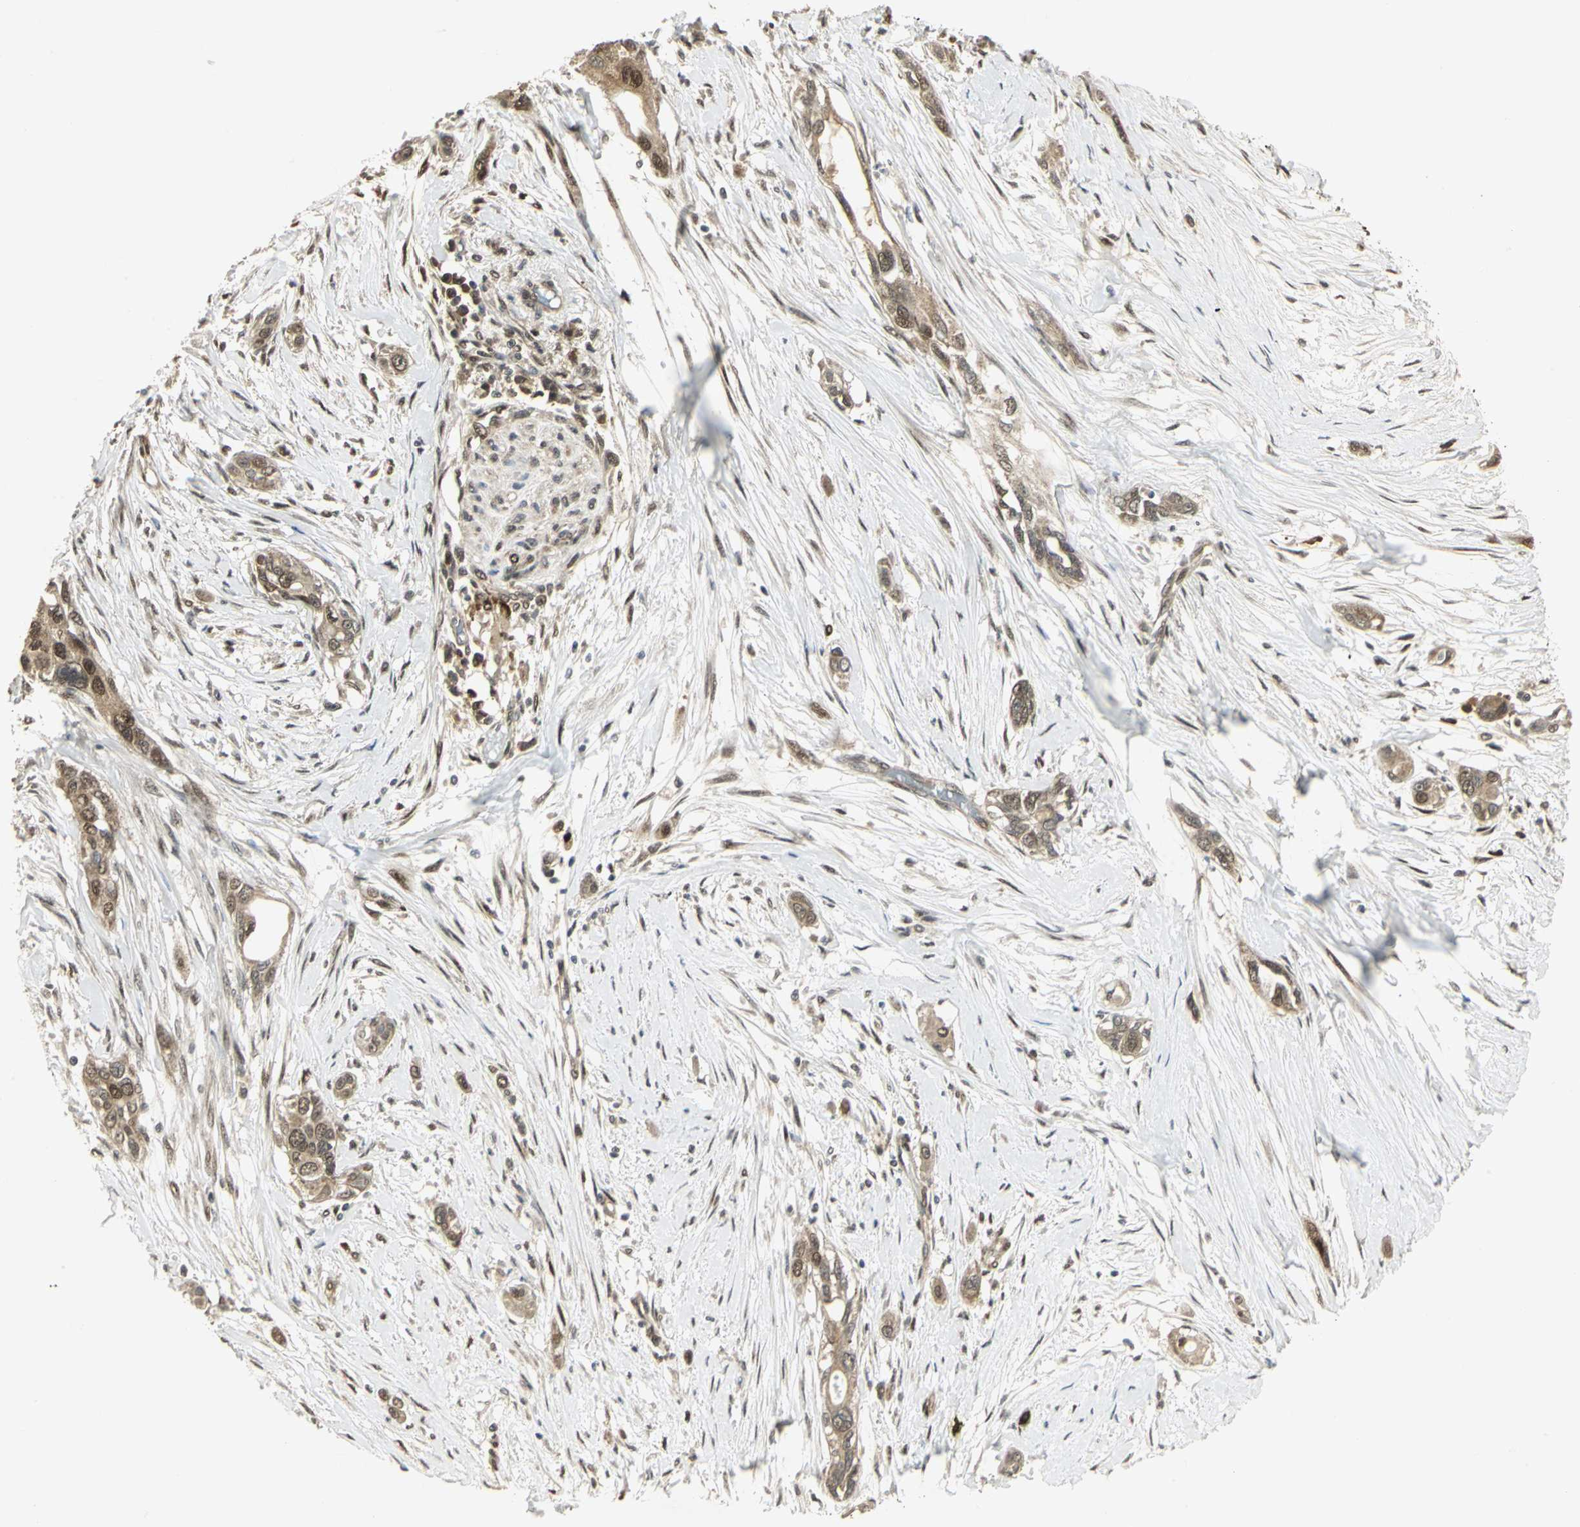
{"staining": {"intensity": "moderate", "quantity": ">75%", "location": "cytoplasmic/membranous,nuclear"}, "tissue": "pancreatic cancer", "cell_type": "Tumor cells", "image_type": "cancer", "snomed": [{"axis": "morphology", "description": "Adenocarcinoma, NOS"}, {"axis": "topography", "description": "Pancreas"}], "caption": "Human adenocarcinoma (pancreatic) stained with a protein marker exhibits moderate staining in tumor cells.", "gene": "PSMC4", "patient": {"sex": "female", "age": 60}}